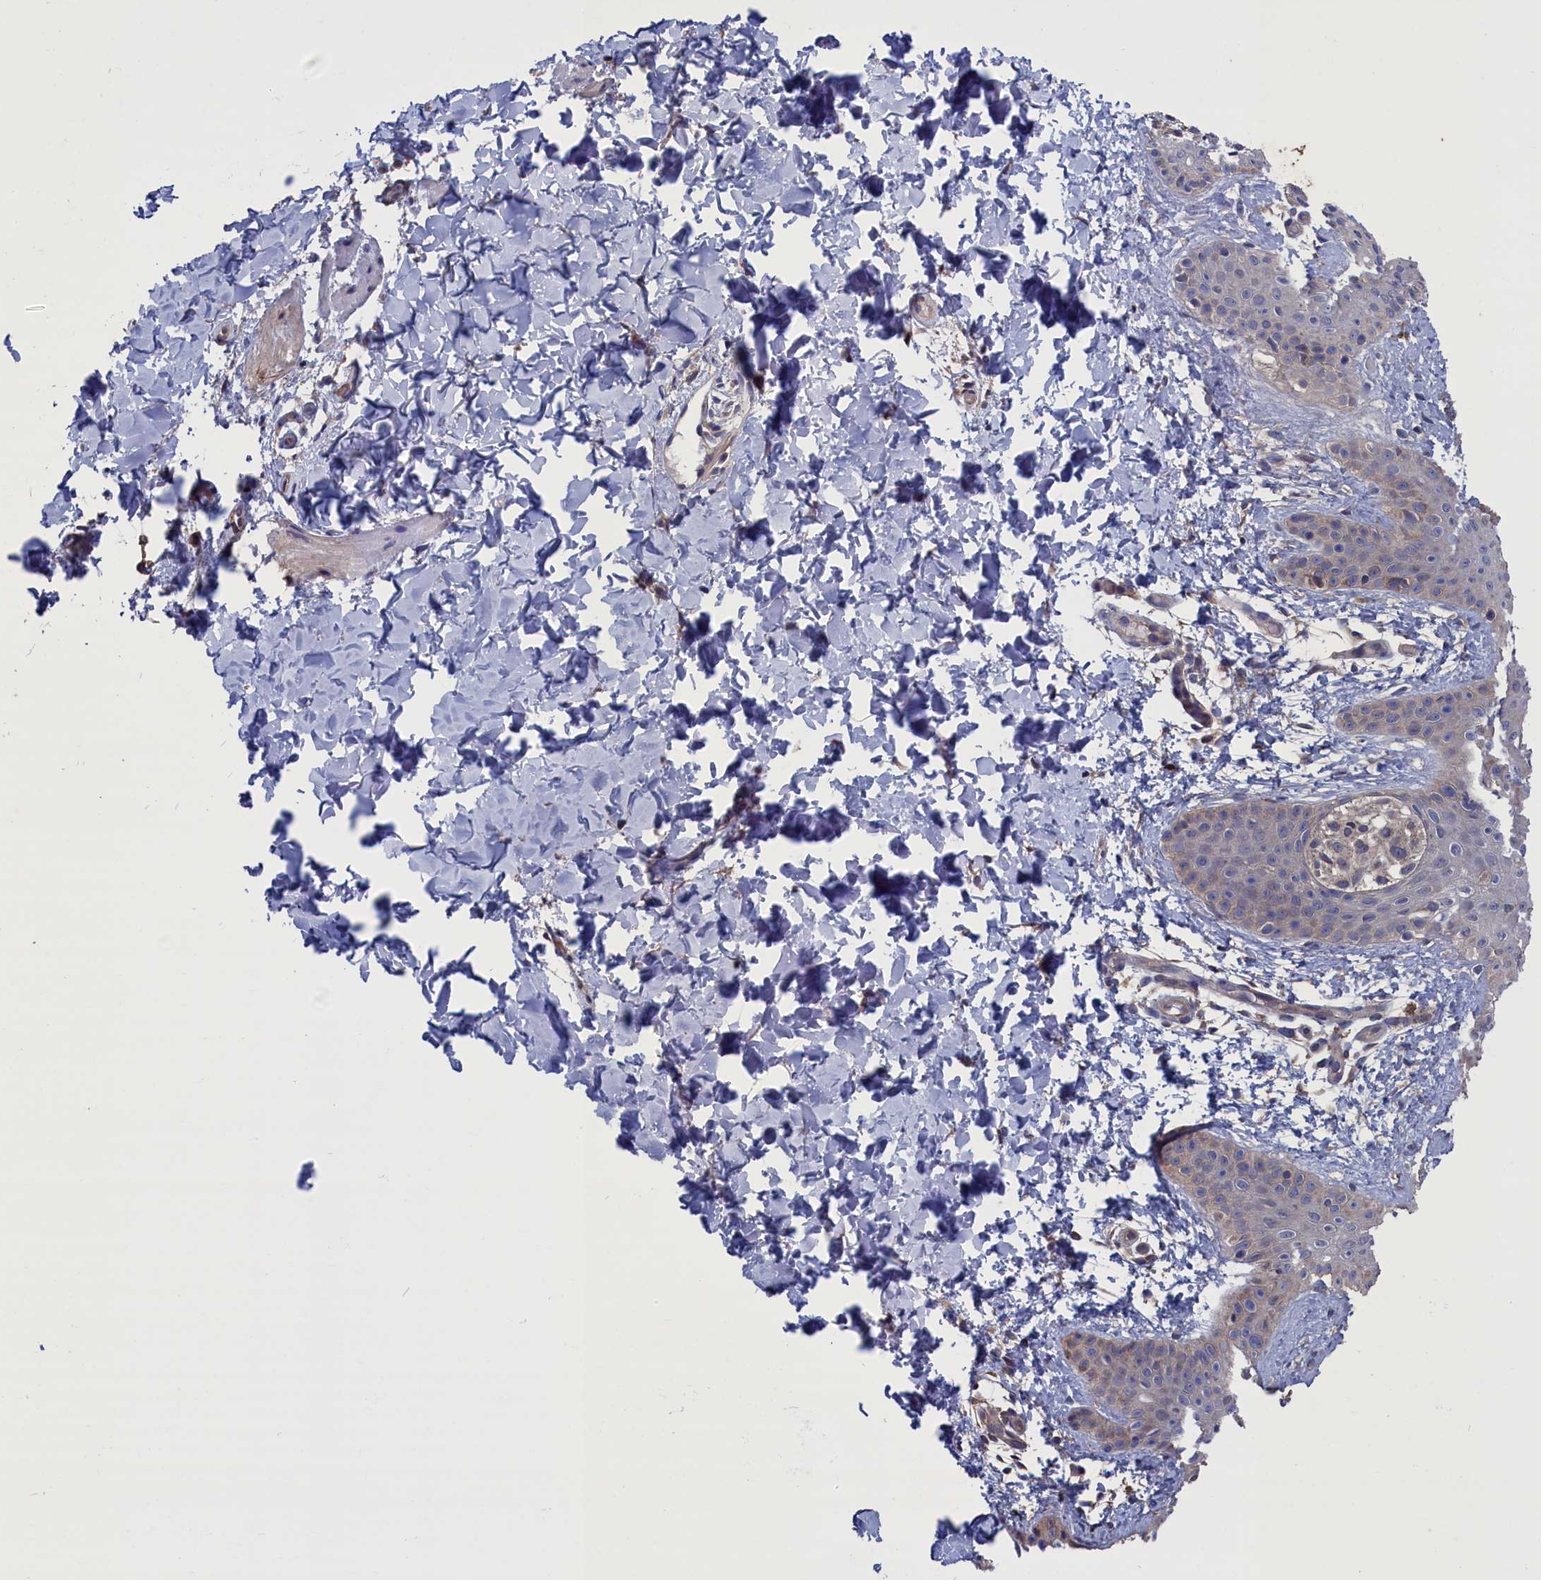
{"staining": {"intensity": "negative", "quantity": "none", "location": "none"}, "tissue": "skin", "cell_type": "Fibroblasts", "image_type": "normal", "snomed": [{"axis": "morphology", "description": "Normal tissue, NOS"}, {"axis": "topography", "description": "Skin"}], "caption": "Immunohistochemistry (IHC) image of benign human skin stained for a protein (brown), which demonstrates no expression in fibroblasts.", "gene": "SPATA13", "patient": {"sex": "male", "age": 36}}